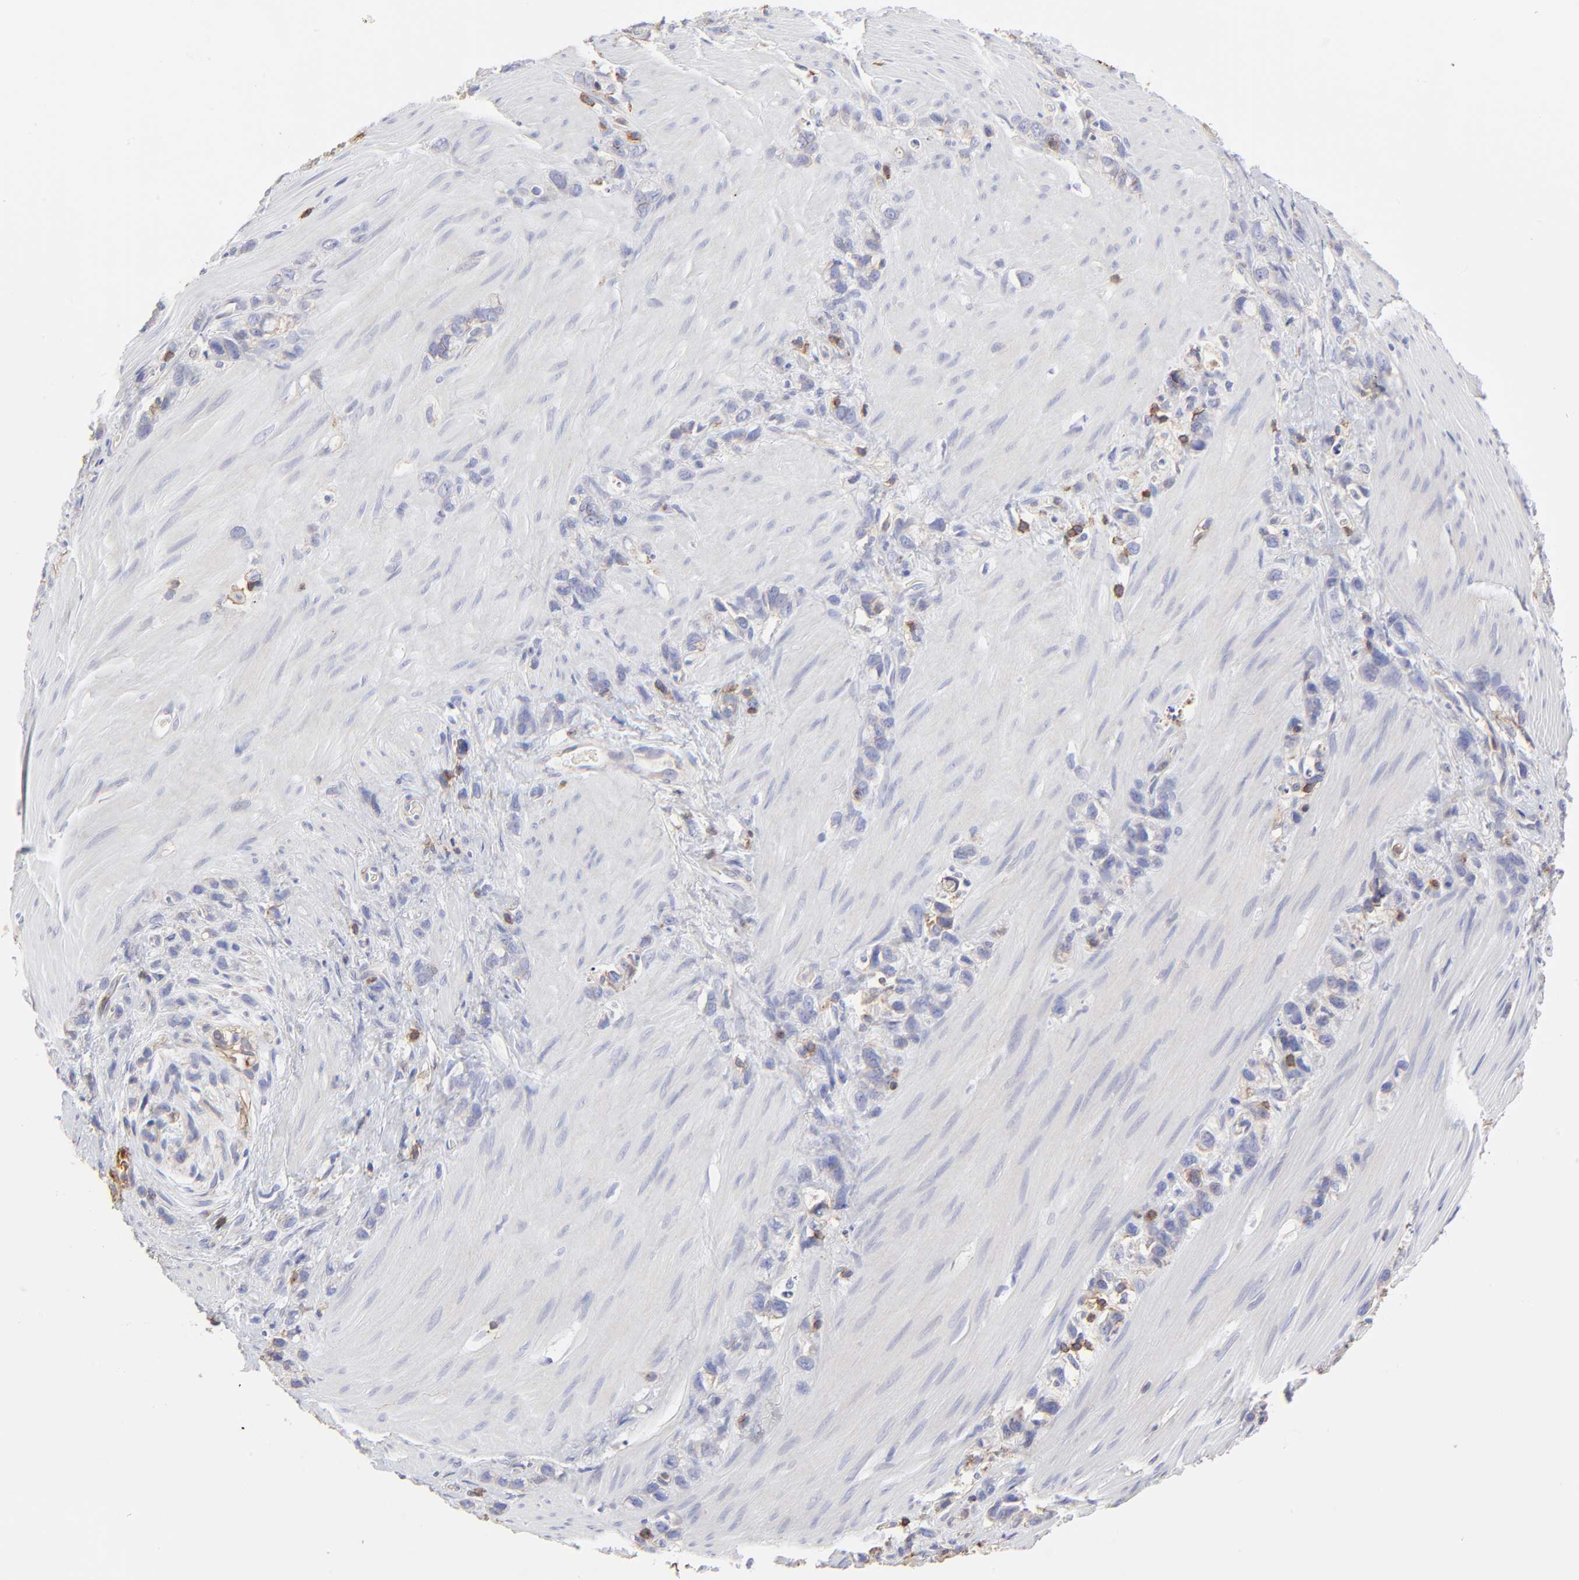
{"staining": {"intensity": "negative", "quantity": "none", "location": "none"}, "tissue": "stomach cancer", "cell_type": "Tumor cells", "image_type": "cancer", "snomed": [{"axis": "morphology", "description": "Normal tissue, NOS"}, {"axis": "morphology", "description": "Adenocarcinoma, NOS"}, {"axis": "morphology", "description": "Adenocarcinoma, High grade"}, {"axis": "topography", "description": "Stomach, upper"}, {"axis": "topography", "description": "Stomach"}], "caption": "DAB immunohistochemical staining of human stomach cancer (adenocarcinoma) shows no significant staining in tumor cells.", "gene": "ANXA6", "patient": {"sex": "female", "age": 65}}